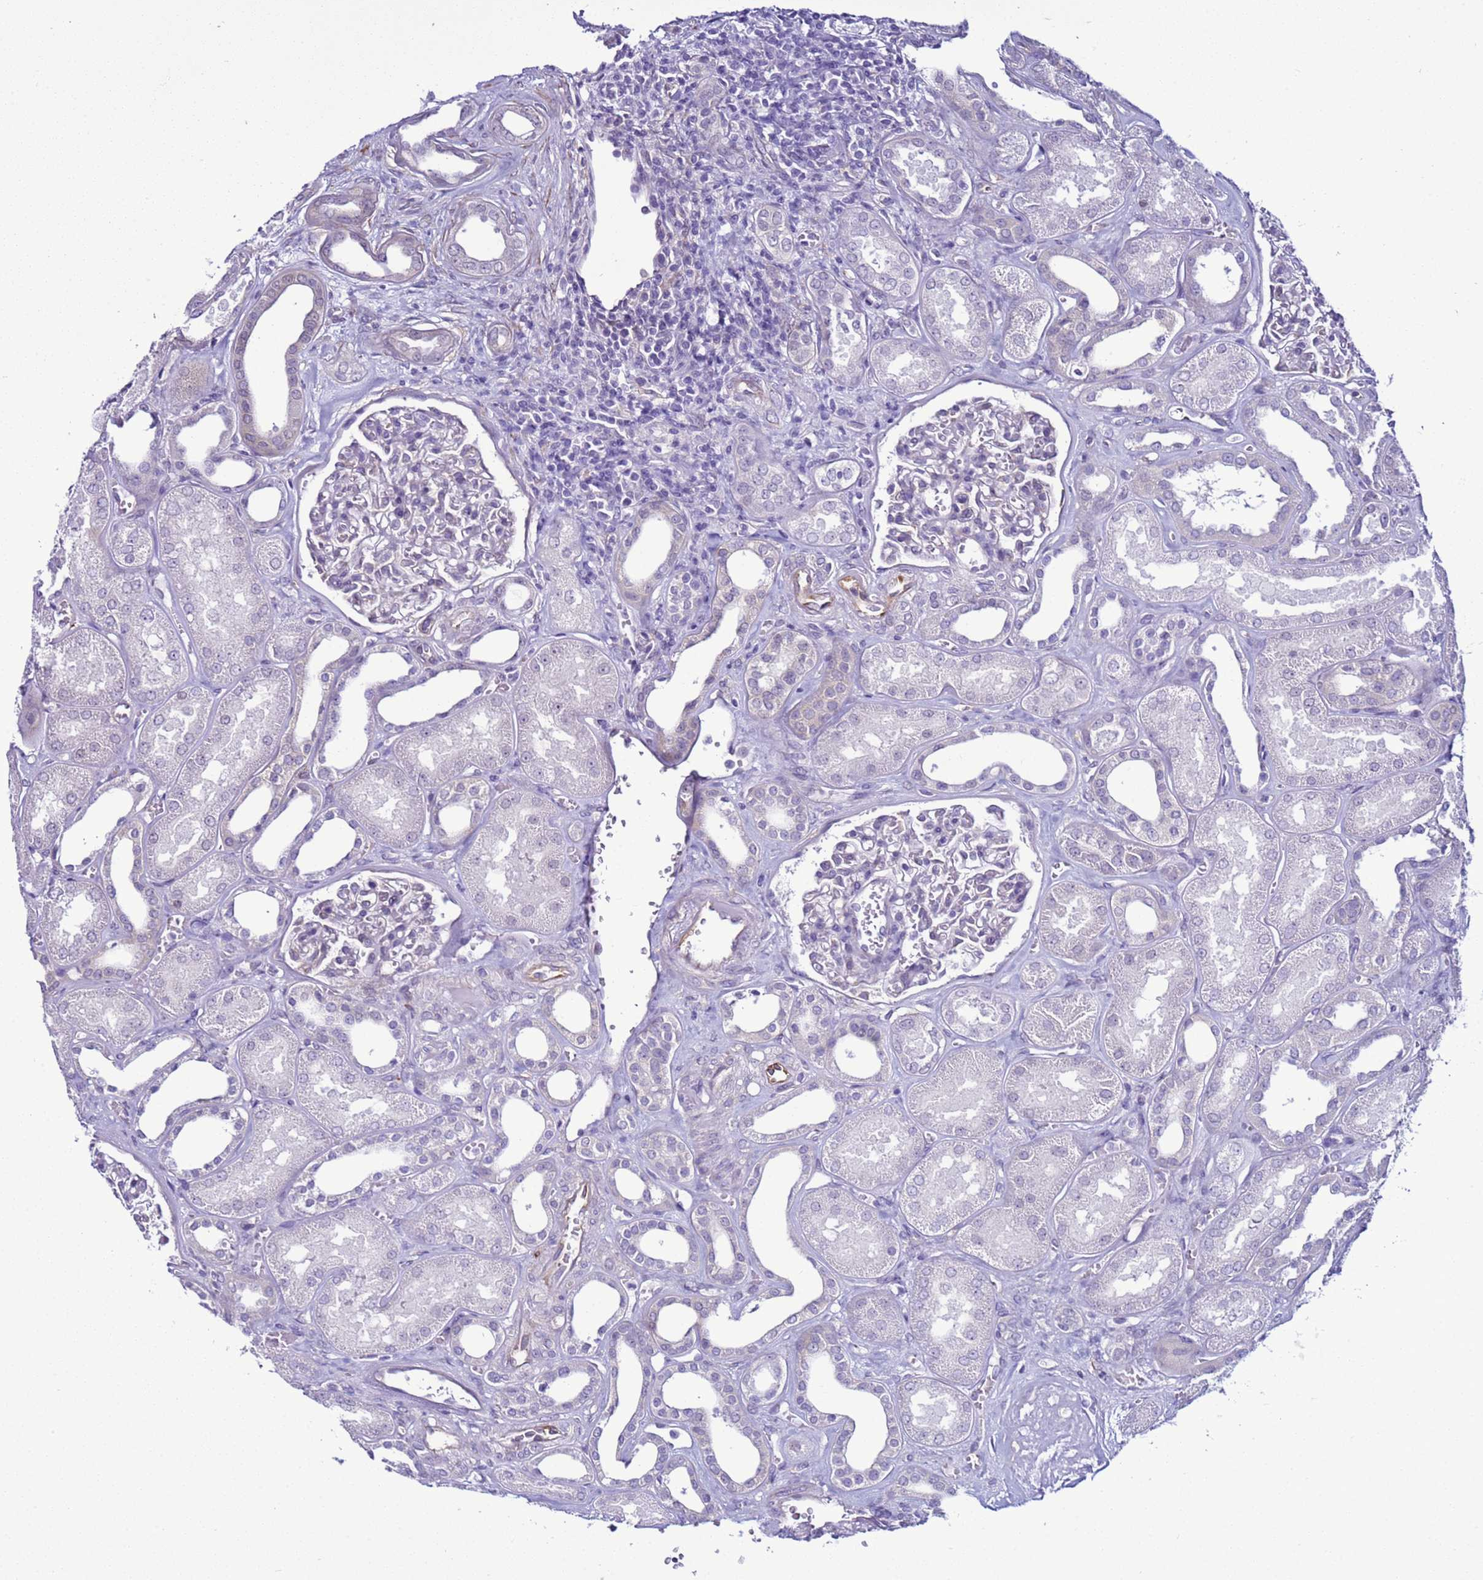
{"staining": {"intensity": "negative", "quantity": "none", "location": "none"}, "tissue": "kidney", "cell_type": "Cells in glomeruli", "image_type": "normal", "snomed": [{"axis": "morphology", "description": "Normal tissue, NOS"}, {"axis": "morphology", "description": "Adenocarcinoma, NOS"}, {"axis": "topography", "description": "Kidney"}], "caption": "High magnification brightfield microscopy of normal kidney stained with DAB (brown) and counterstained with hematoxylin (blue): cells in glomeruli show no significant positivity. (Immunohistochemistry, brightfield microscopy, high magnification).", "gene": "LRRC10B", "patient": {"sex": "female", "age": 68}}